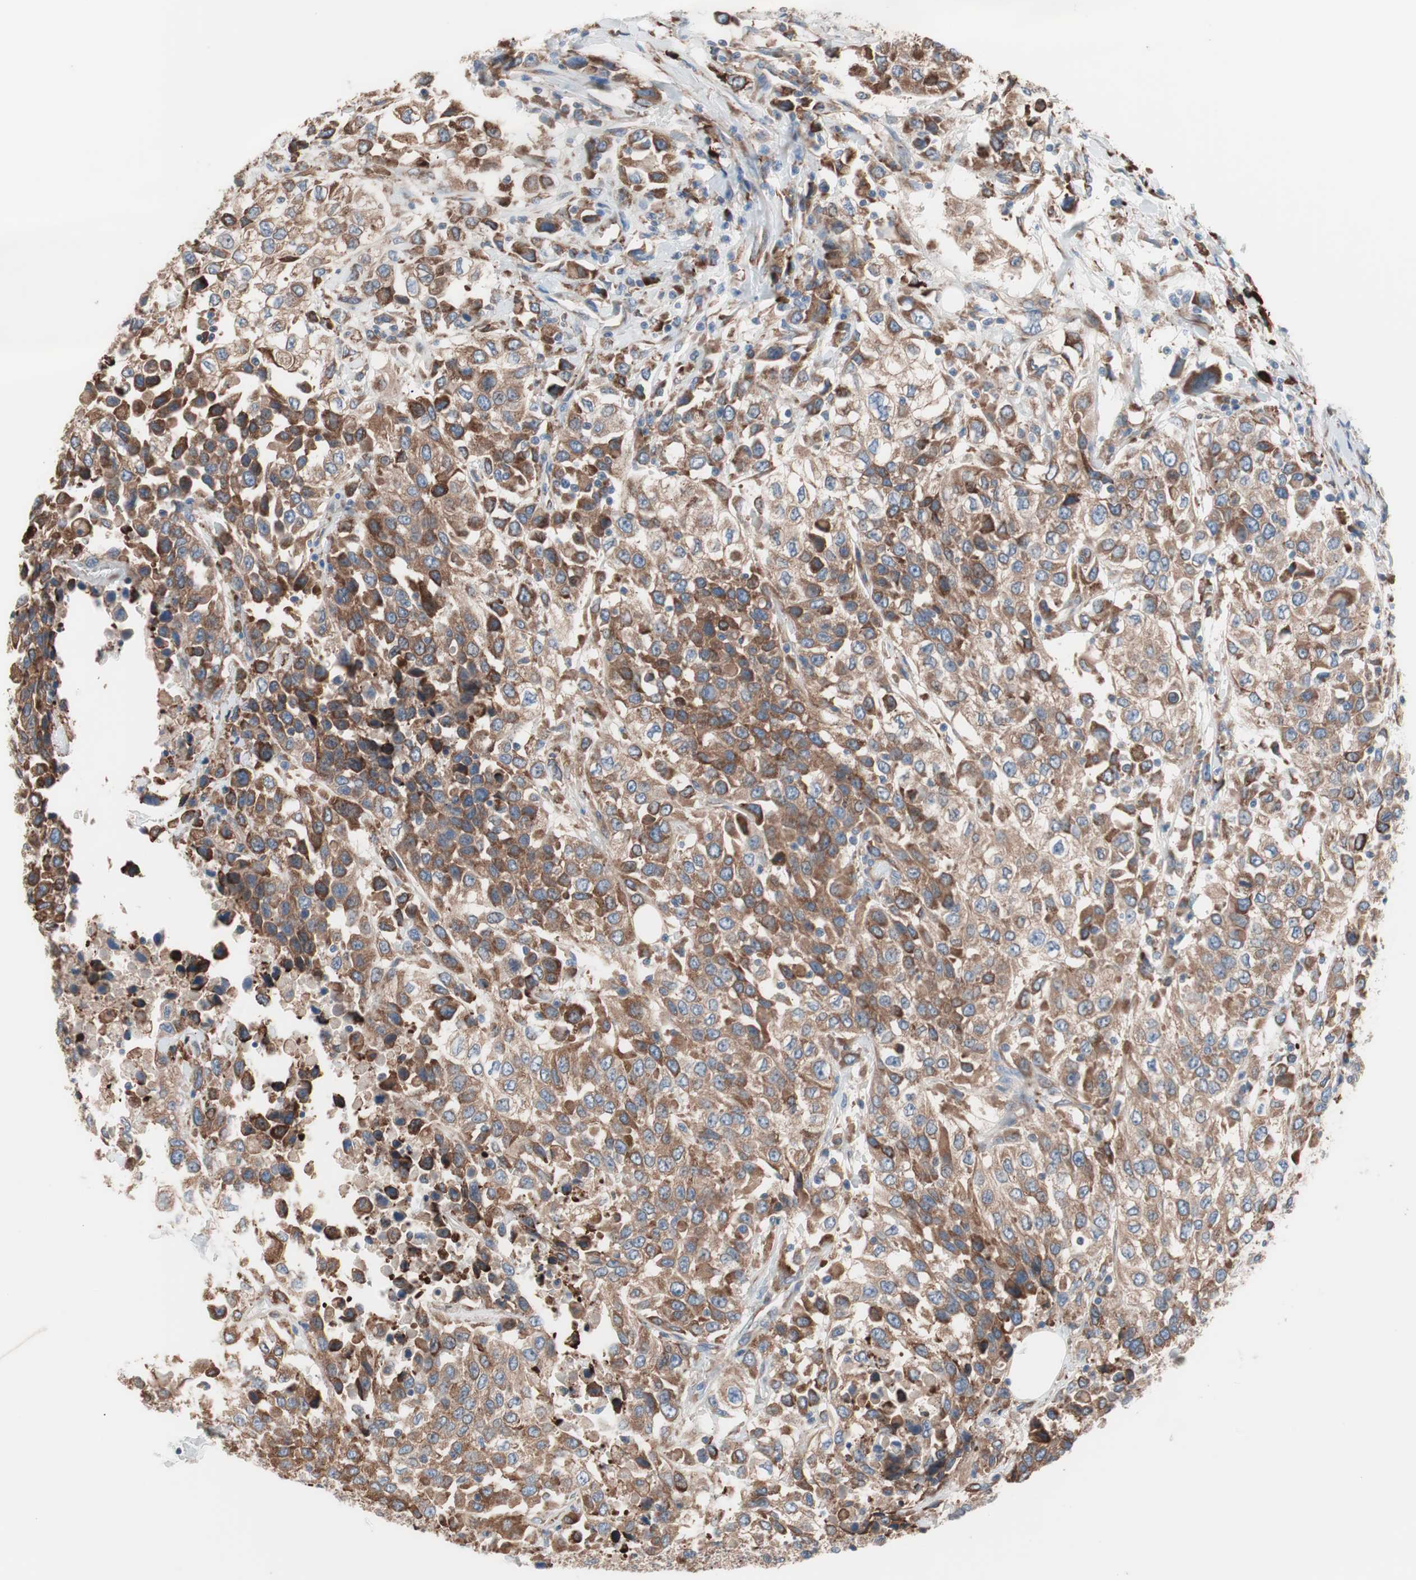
{"staining": {"intensity": "moderate", "quantity": ">75%", "location": "cytoplasmic/membranous"}, "tissue": "urothelial cancer", "cell_type": "Tumor cells", "image_type": "cancer", "snomed": [{"axis": "morphology", "description": "Urothelial carcinoma, High grade"}, {"axis": "topography", "description": "Urinary bladder"}], "caption": "High-grade urothelial carcinoma stained with IHC reveals moderate cytoplasmic/membranous expression in approximately >75% of tumor cells.", "gene": "SLC27A4", "patient": {"sex": "female", "age": 80}}